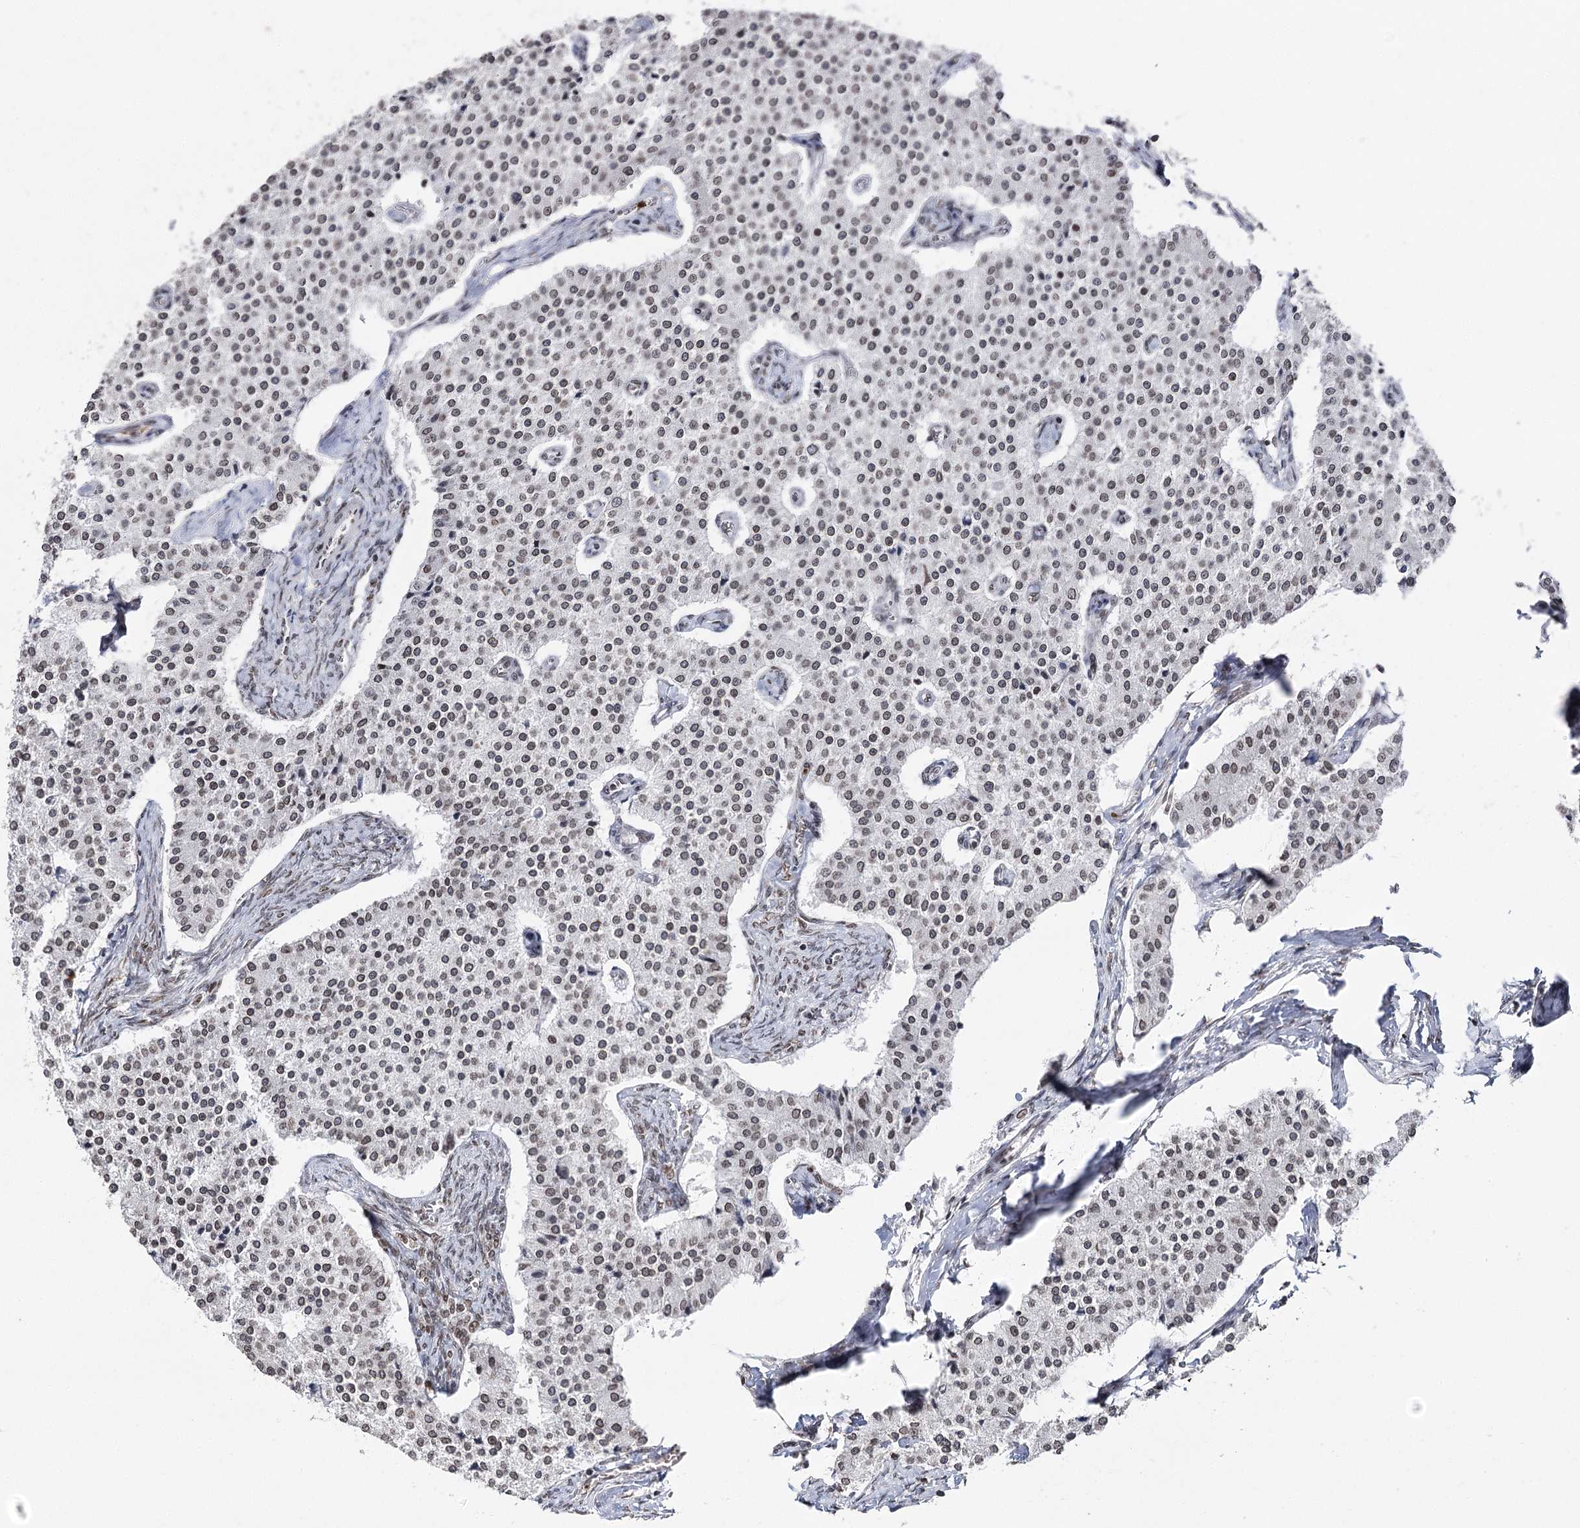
{"staining": {"intensity": "weak", "quantity": "25%-75%", "location": "nuclear"}, "tissue": "carcinoid", "cell_type": "Tumor cells", "image_type": "cancer", "snomed": [{"axis": "morphology", "description": "Carcinoid, malignant, NOS"}, {"axis": "topography", "description": "Colon"}], "caption": "A photomicrograph showing weak nuclear positivity in about 25%-75% of tumor cells in carcinoid (malignant), as visualized by brown immunohistochemical staining.", "gene": "KIAA0930", "patient": {"sex": "female", "age": 52}}